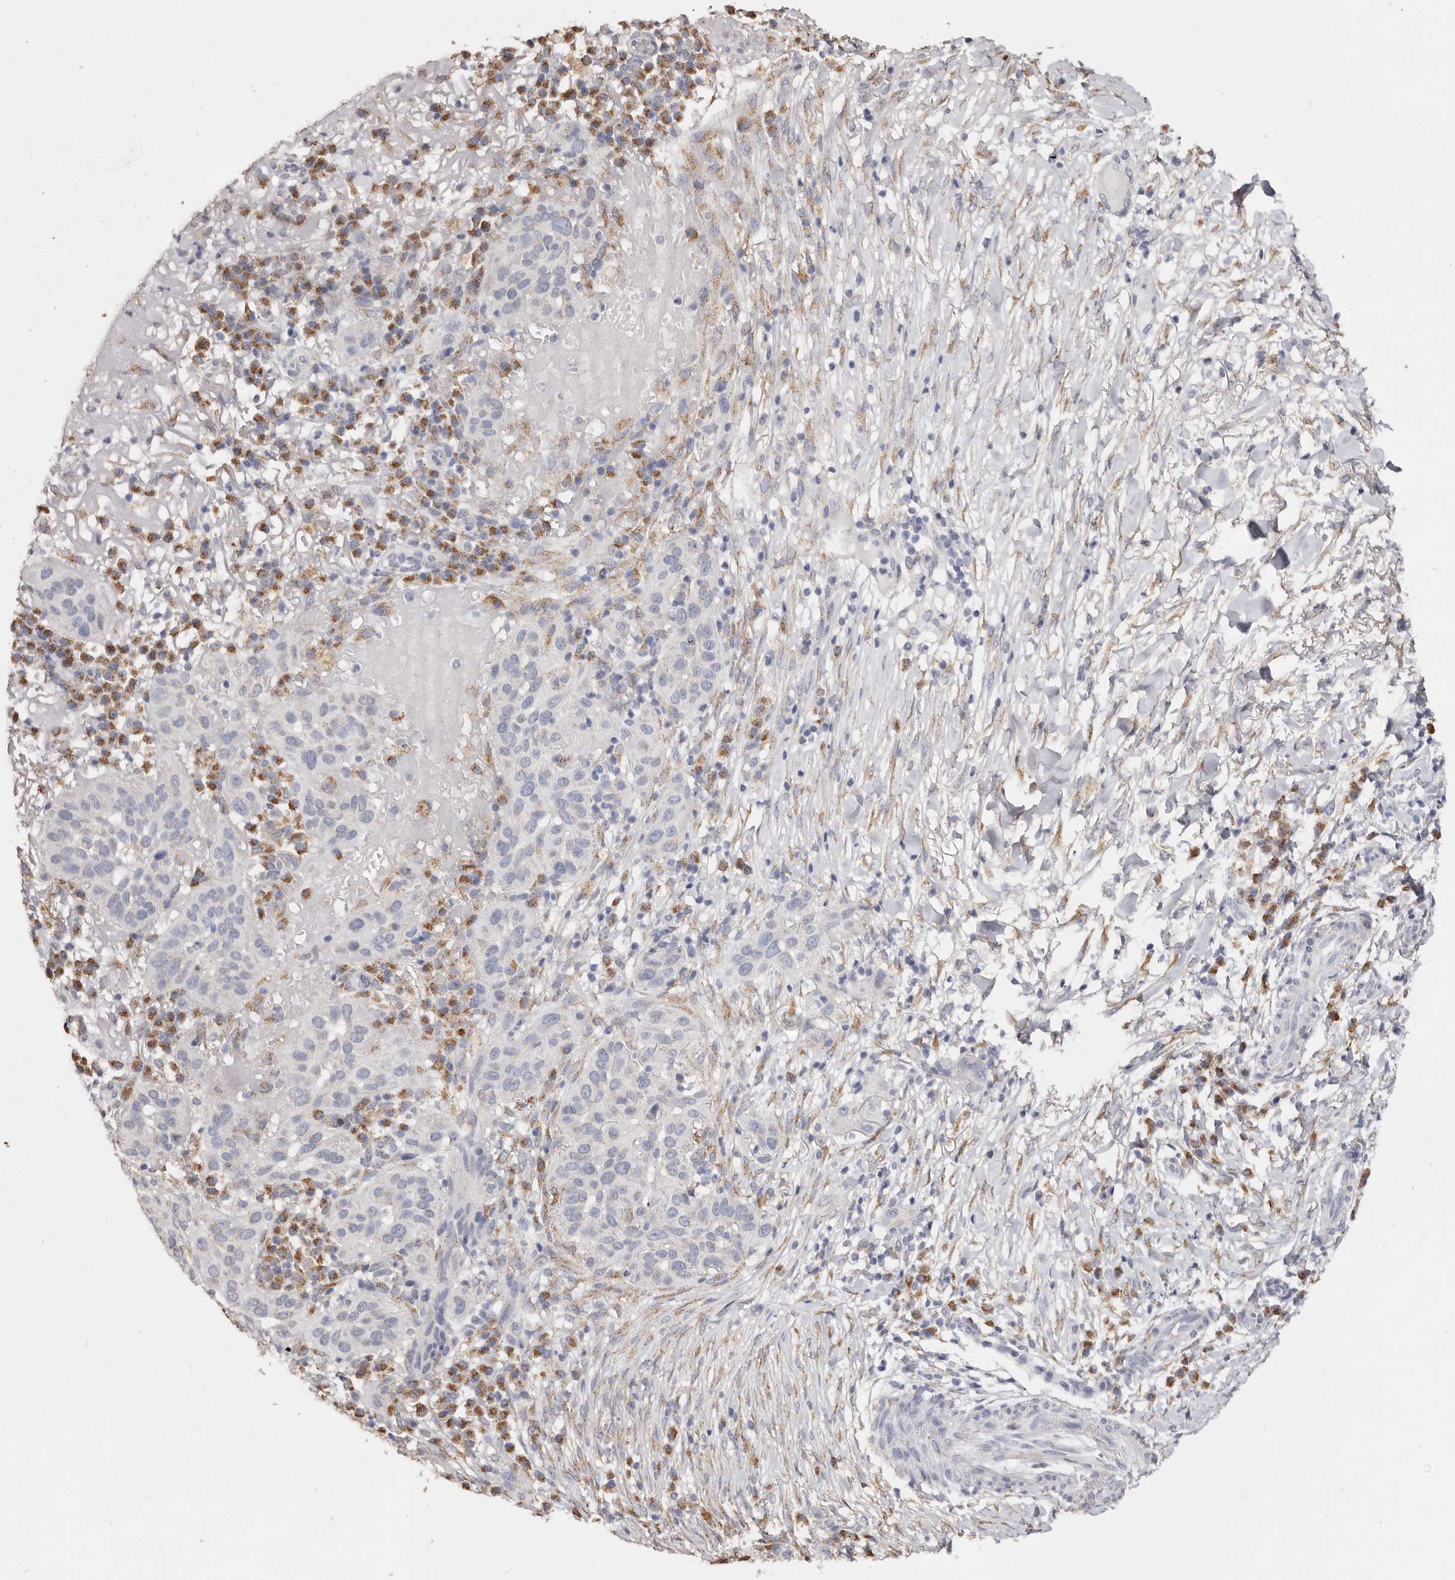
{"staining": {"intensity": "moderate", "quantity": "<25%", "location": "cytoplasmic/membranous"}, "tissue": "skin cancer", "cell_type": "Tumor cells", "image_type": "cancer", "snomed": [{"axis": "morphology", "description": "Normal tissue, NOS"}, {"axis": "morphology", "description": "Squamous cell carcinoma, NOS"}, {"axis": "topography", "description": "Skin"}], "caption": "High-power microscopy captured an IHC micrograph of skin cancer (squamous cell carcinoma), revealing moderate cytoplasmic/membranous staining in approximately <25% of tumor cells. Immunohistochemistry (ihc) stains the protein in brown and the nuclei are stained blue.", "gene": "LGALS7B", "patient": {"sex": "female", "age": 96}}